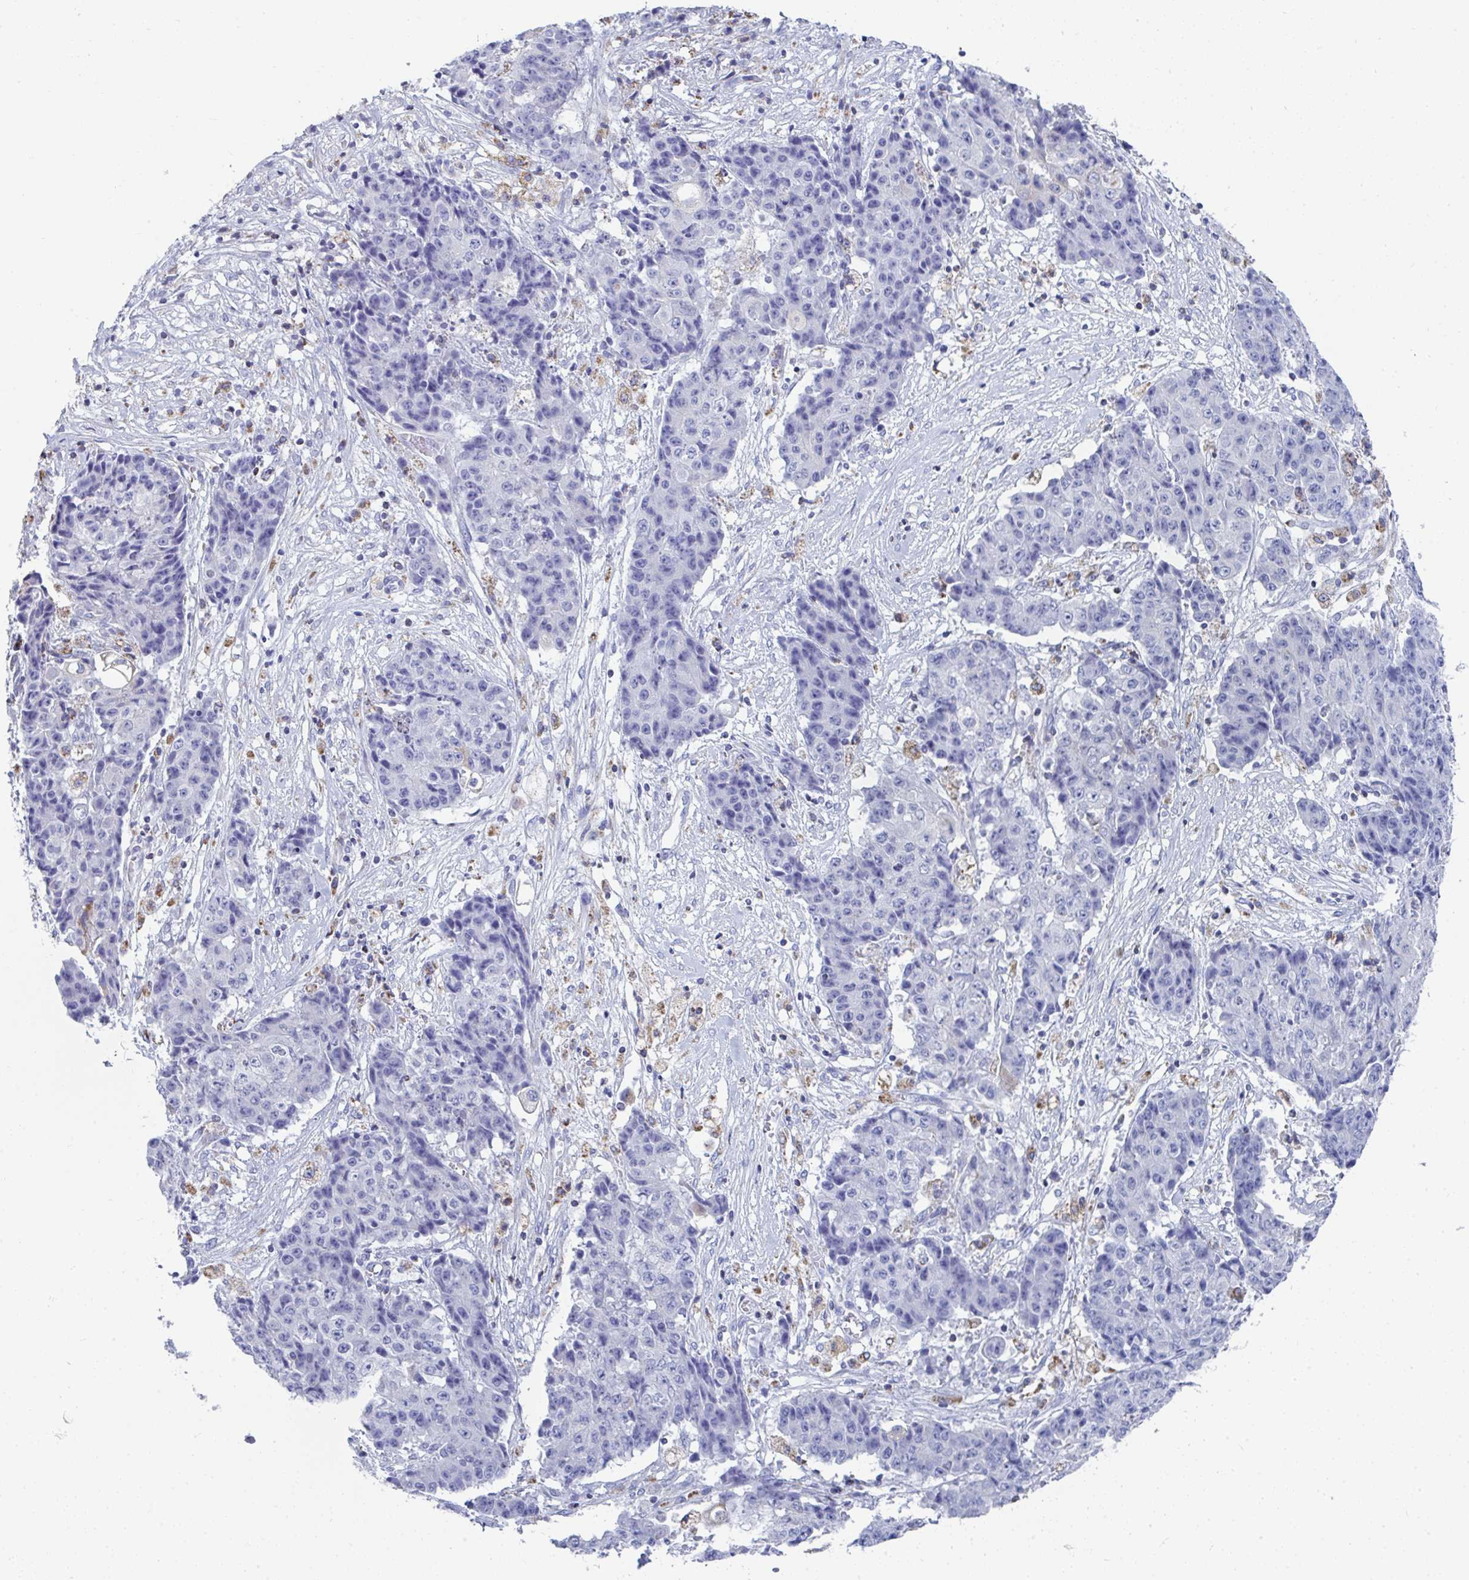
{"staining": {"intensity": "negative", "quantity": "none", "location": "none"}, "tissue": "ovarian cancer", "cell_type": "Tumor cells", "image_type": "cancer", "snomed": [{"axis": "morphology", "description": "Carcinoma, endometroid"}, {"axis": "topography", "description": "Ovary"}], "caption": "Tumor cells are negative for protein expression in human endometroid carcinoma (ovarian). (Stains: DAB IHC with hematoxylin counter stain, Microscopy: brightfield microscopy at high magnification).", "gene": "MGAM2", "patient": {"sex": "female", "age": 42}}